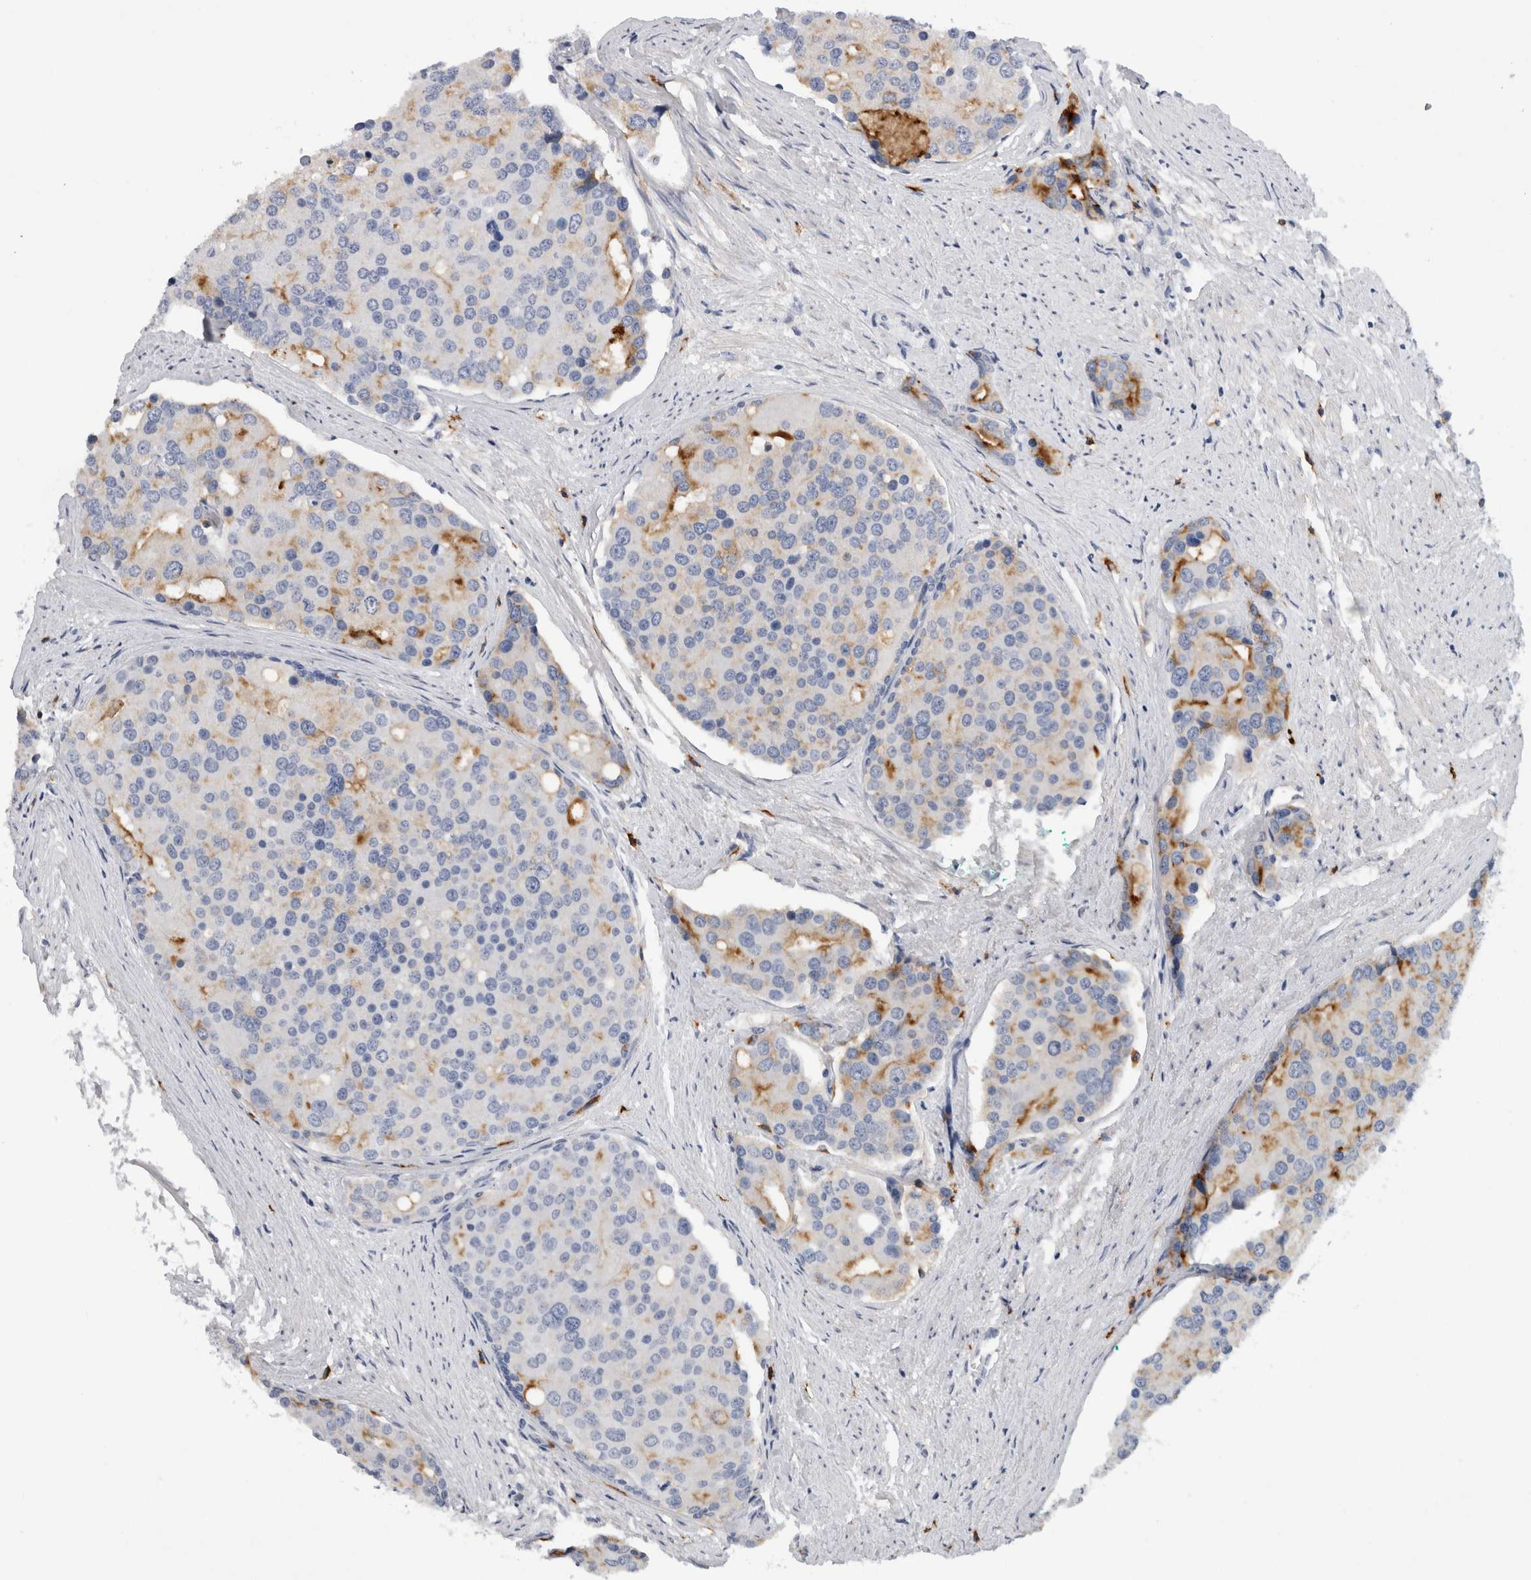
{"staining": {"intensity": "moderate", "quantity": "25%-75%", "location": "cytoplasmic/membranous"}, "tissue": "prostate cancer", "cell_type": "Tumor cells", "image_type": "cancer", "snomed": [{"axis": "morphology", "description": "Adenocarcinoma, High grade"}, {"axis": "topography", "description": "Prostate"}], "caption": "A brown stain highlights moderate cytoplasmic/membranous staining of a protein in human high-grade adenocarcinoma (prostate) tumor cells.", "gene": "CD63", "patient": {"sex": "male", "age": 50}}